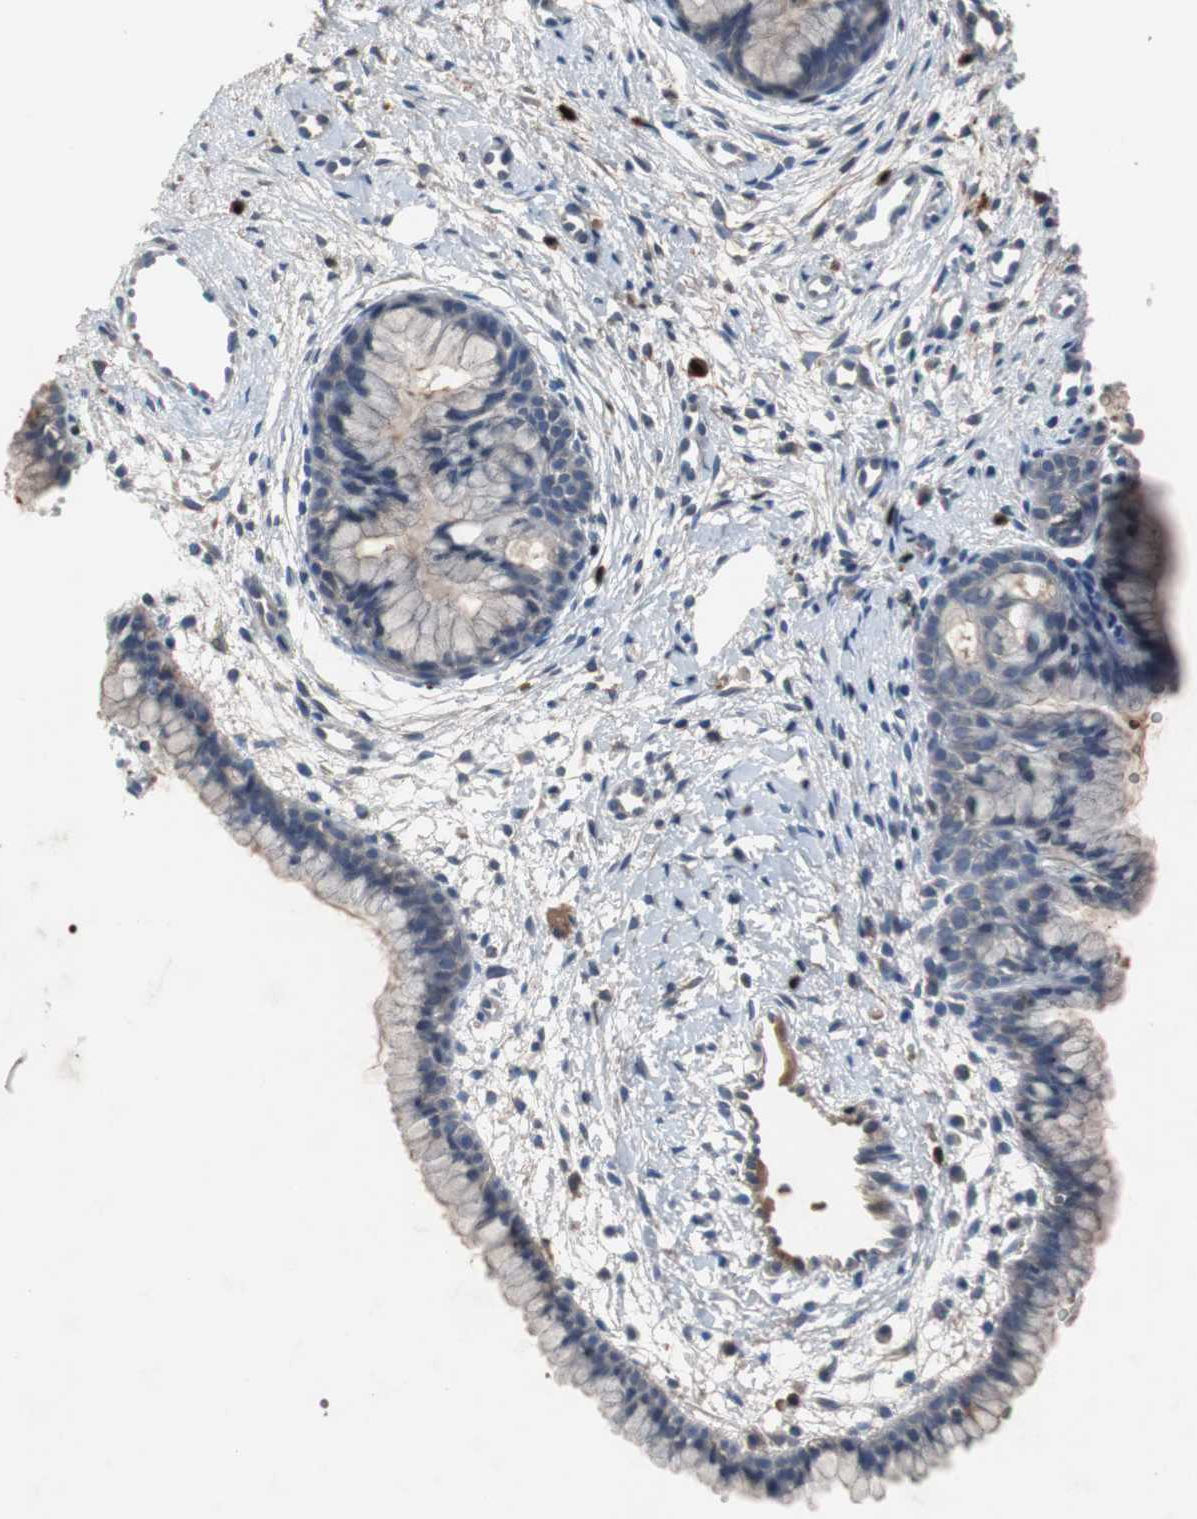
{"staining": {"intensity": "negative", "quantity": "none", "location": "none"}, "tissue": "cervix", "cell_type": "Glandular cells", "image_type": "normal", "snomed": [{"axis": "morphology", "description": "Normal tissue, NOS"}, {"axis": "topography", "description": "Cervix"}], "caption": "Immunohistochemistry photomicrograph of benign cervix stained for a protein (brown), which demonstrates no staining in glandular cells.", "gene": "CALB2", "patient": {"sex": "female", "age": 39}}